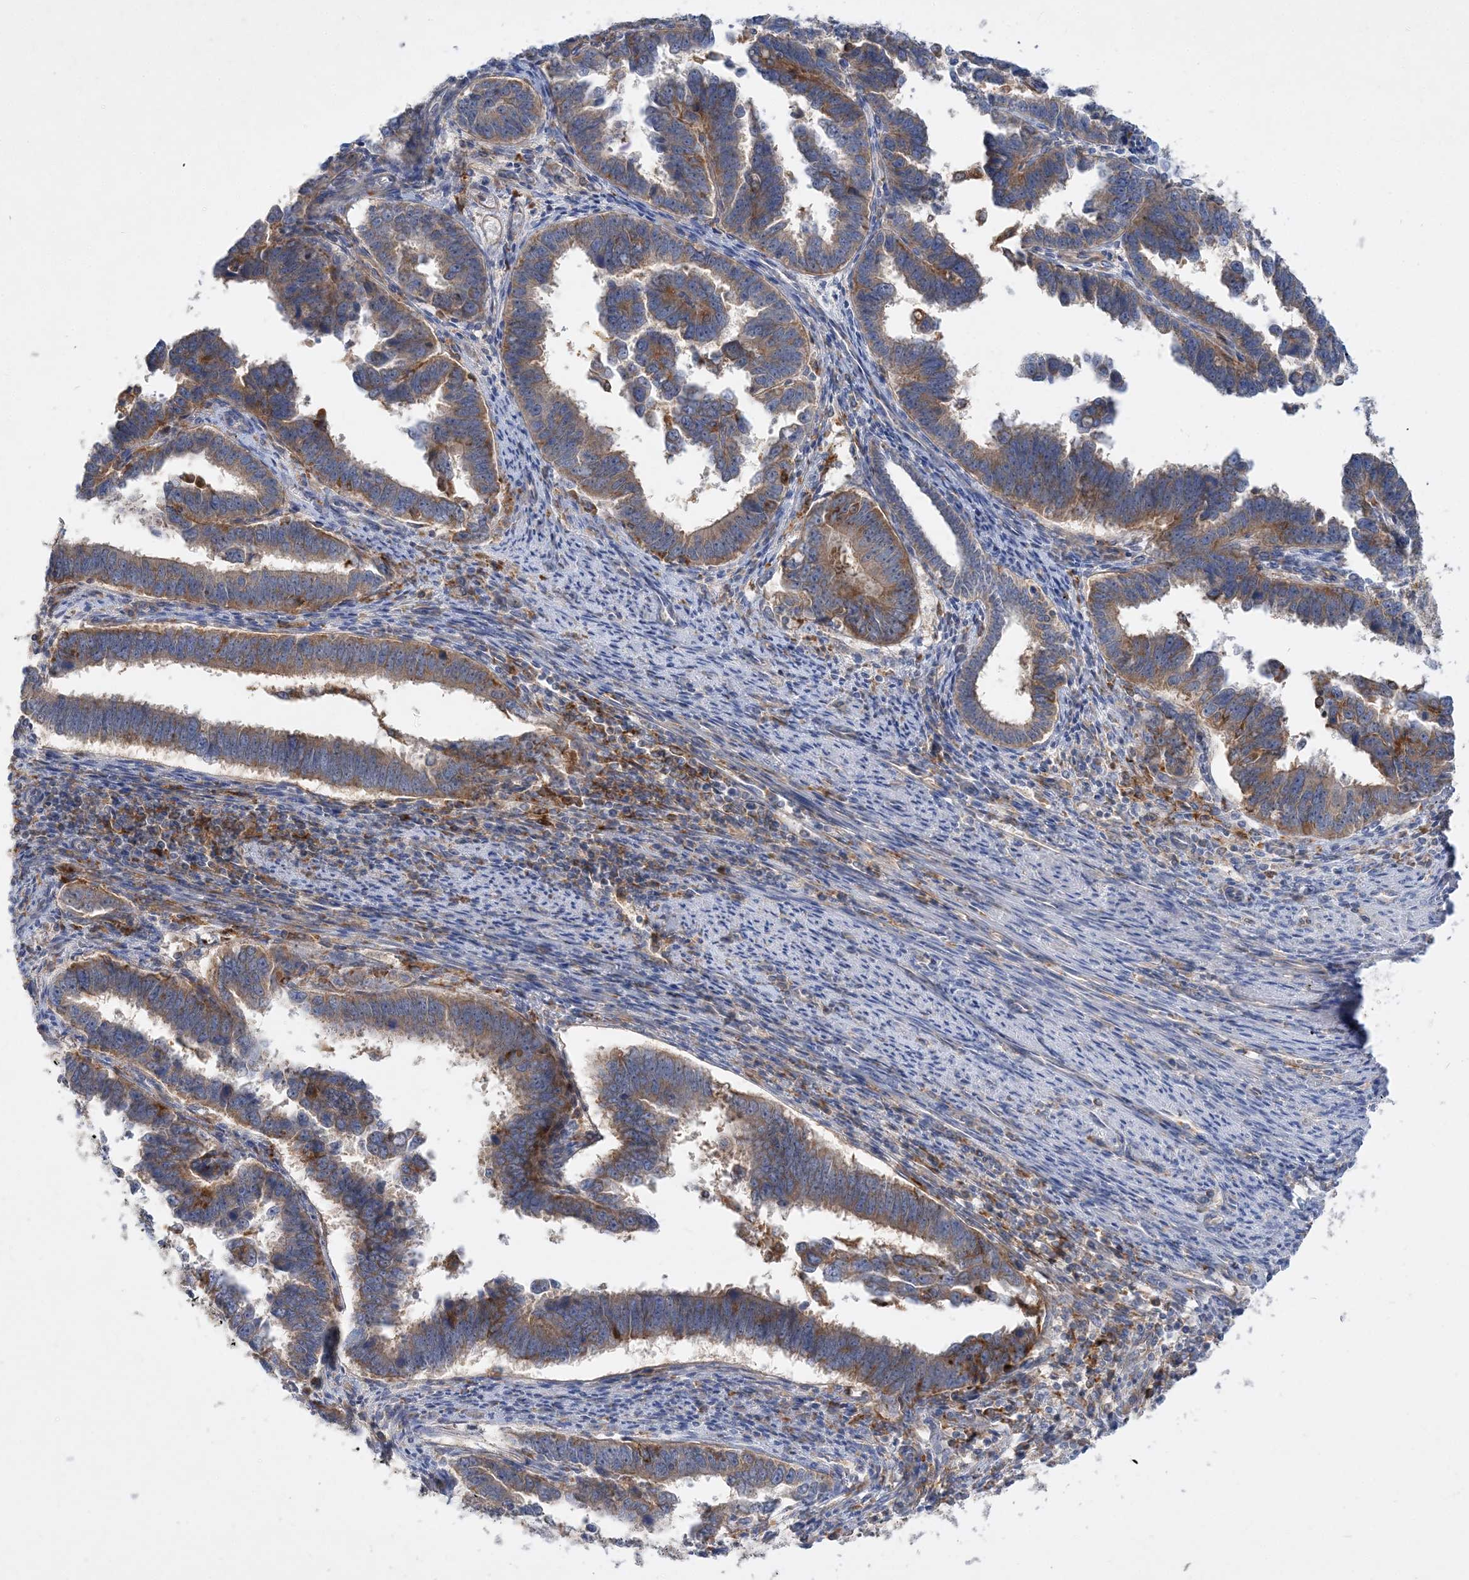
{"staining": {"intensity": "moderate", "quantity": ">75%", "location": "cytoplasmic/membranous"}, "tissue": "endometrial cancer", "cell_type": "Tumor cells", "image_type": "cancer", "snomed": [{"axis": "morphology", "description": "Adenocarcinoma, NOS"}, {"axis": "topography", "description": "Endometrium"}], "caption": "IHC of endometrial cancer demonstrates medium levels of moderate cytoplasmic/membranous positivity in about >75% of tumor cells.", "gene": "GRINA", "patient": {"sex": "female", "age": 75}}